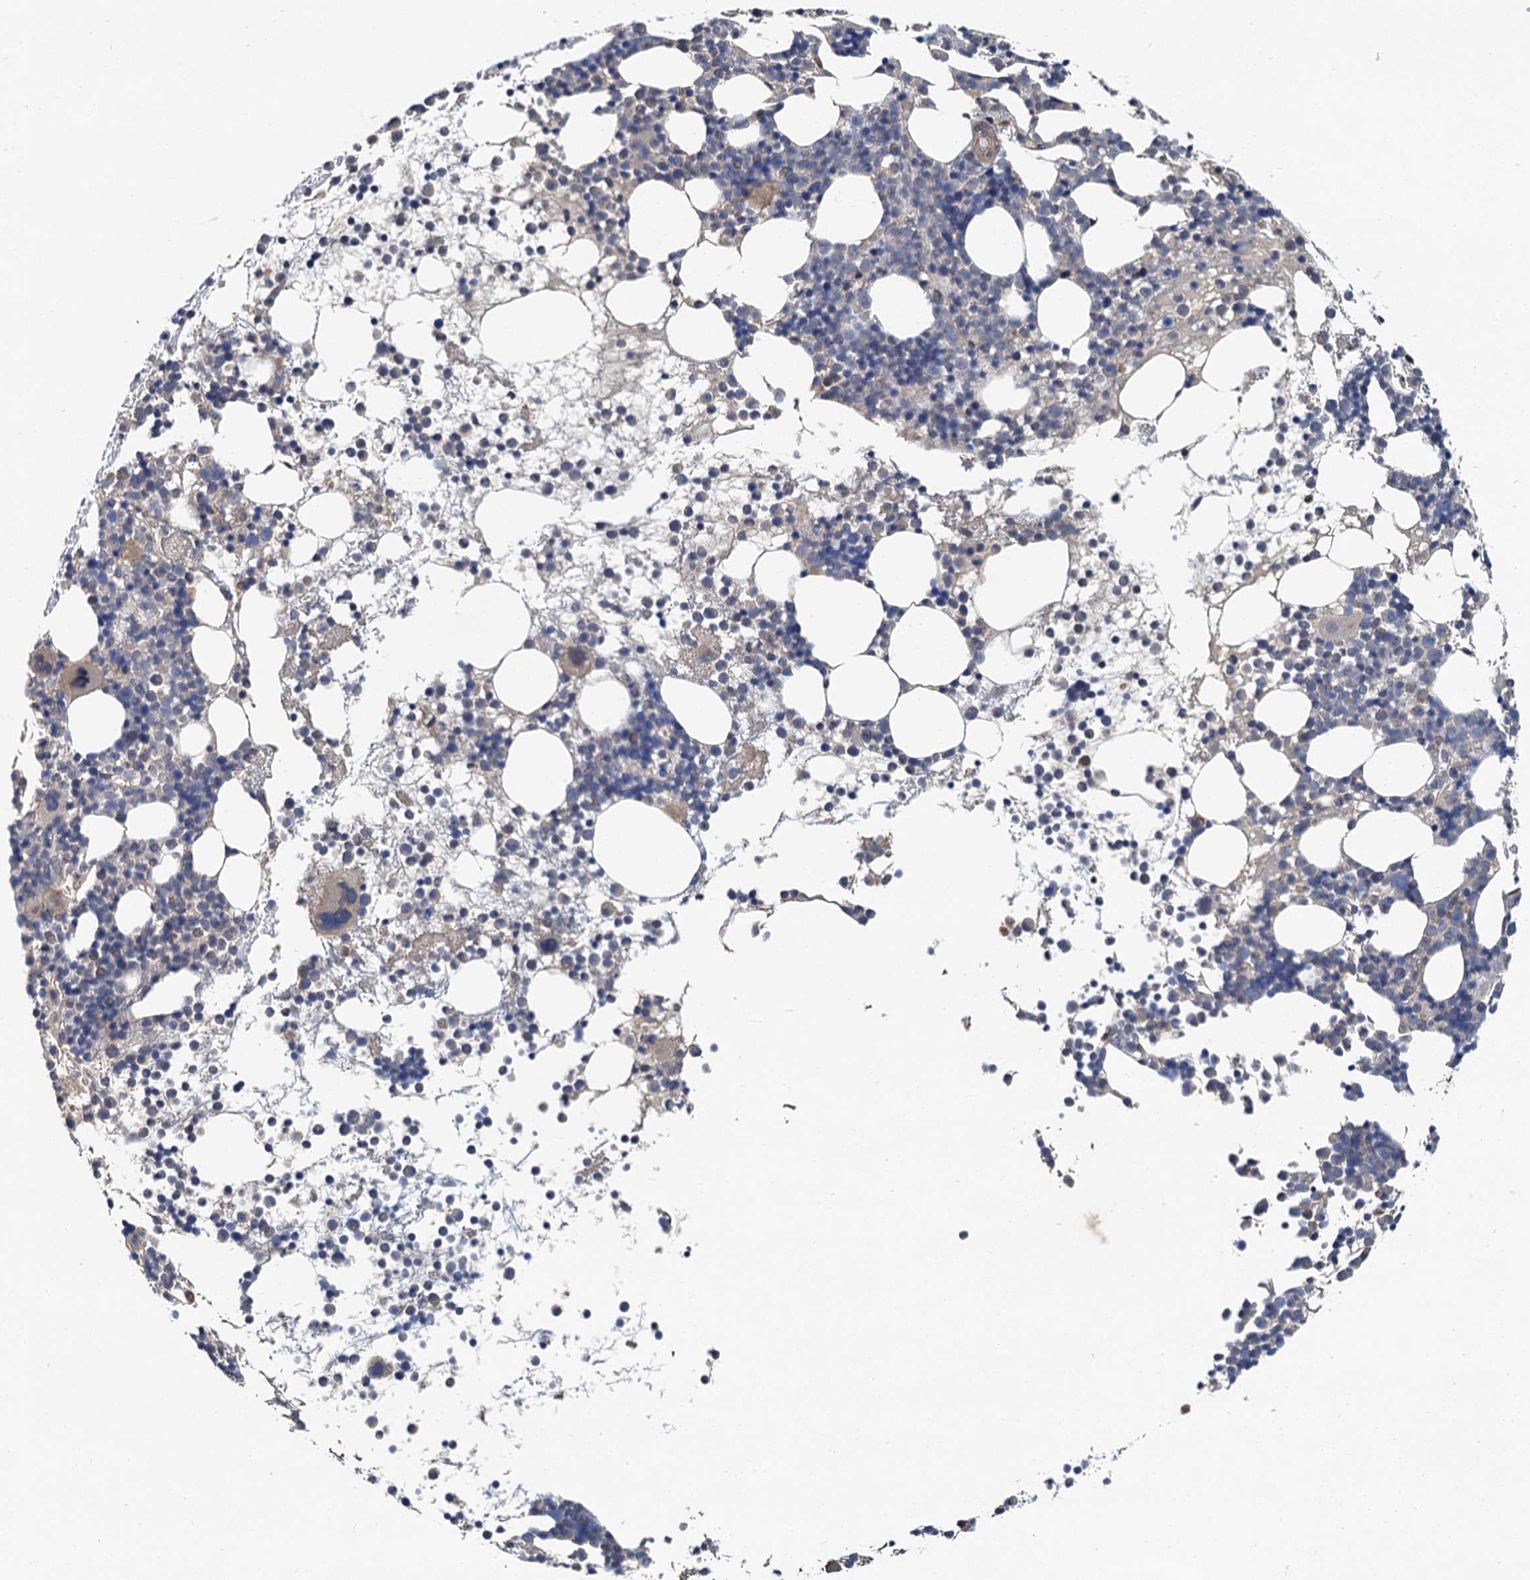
{"staining": {"intensity": "negative", "quantity": "none", "location": "none"}, "tissue": "bone marrow", "cell_type": "Hematopoietic cells", "image_type": "normal", "snomed": [{"axis": "morphology", "description": "Normal tissue, NOS"}, {"axis": "topography", "description": "Bone marrow"}], "caption": "Human bone marrow stained for a protein using IHC displays no positivity in hematopoietic cells.", "gene": "ZNF324", "patient": {"sex": "female", "age": 57}}